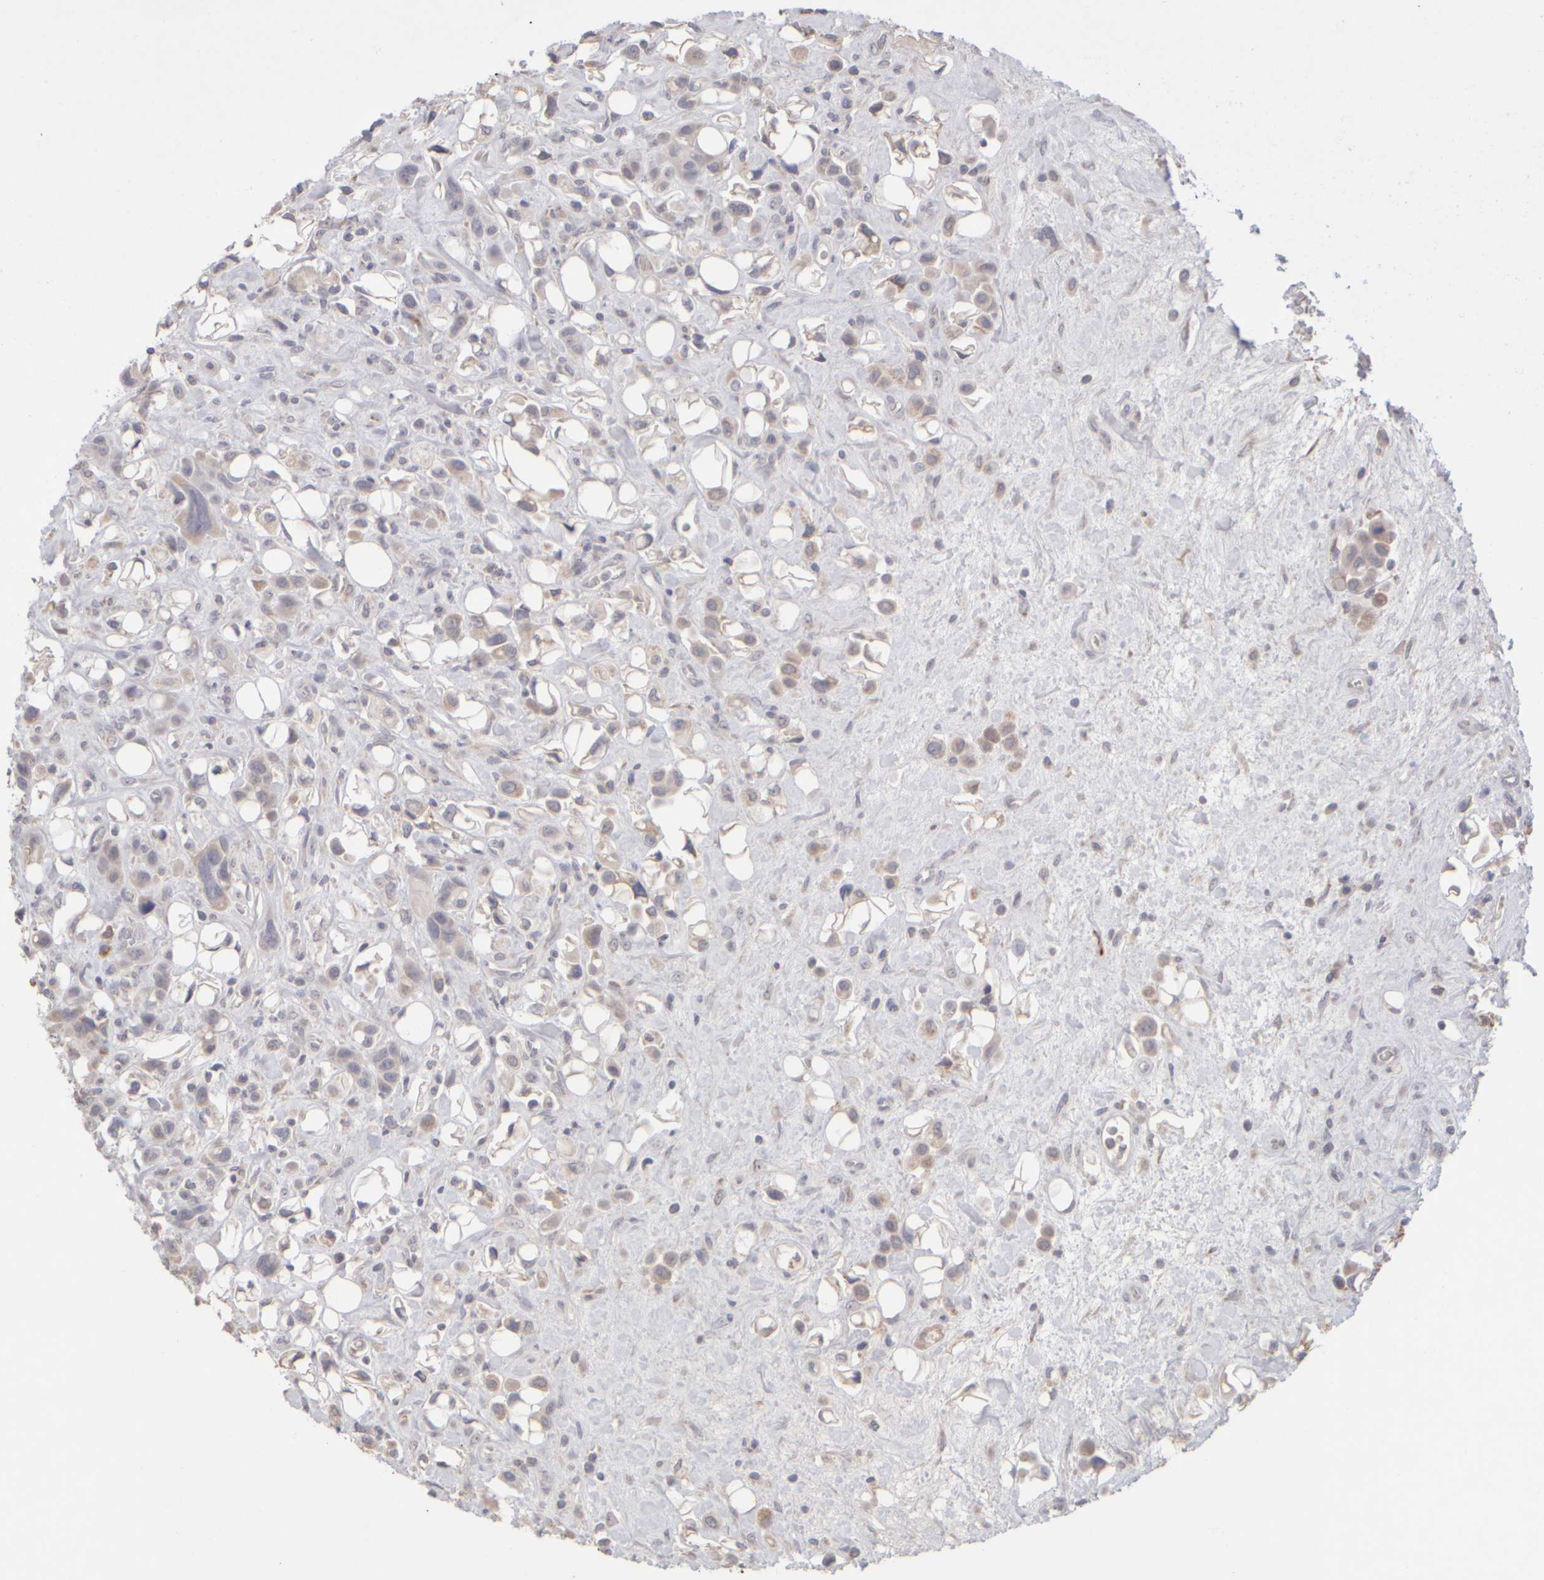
{"staining": {"intensity": "weak", "quantity": ">75%", "location": "cytoplasmic/membranous"}, "tissue": "urothelial cancer", "cell_type": "Tumor cells", "image_type": "cancer", "snomed": [{"axis": "morphology", "description": "Urothelial carcinoma, High grade"}, {"axis": "topography", "description": "Urinary bladder"}], "caption": "Immunohistochemistry (DAB) staining of high-grade urothelial carcinoma reveals weak cytoplasmic/membranous protein expression in about >75% of tumor cells.", "gene": "ZNF112", "patient": {"sex": "male", "age": 50}}